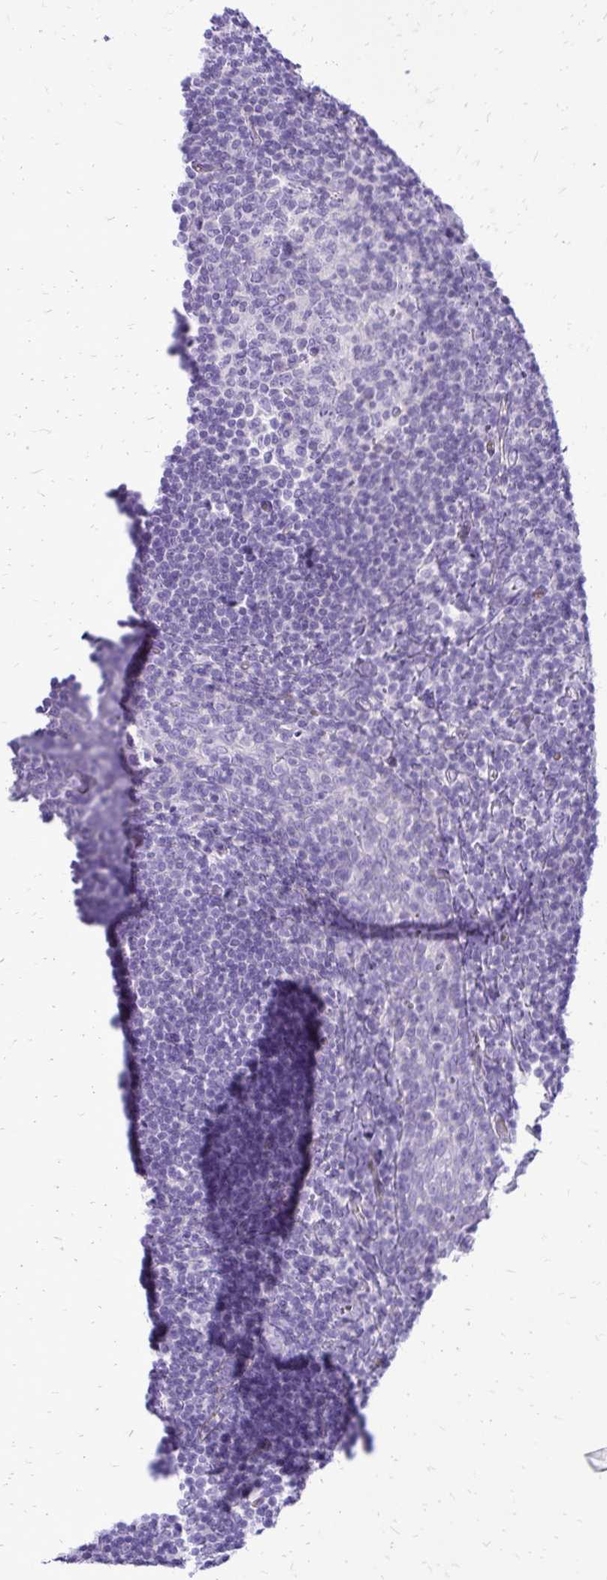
{"staining": {"intensity": "negative", "quantity": "none", "location": "none"}, "tissue": "tonsil", "cell_type": "Germinal center cells", "image_type": "normal", "snomed": [{"axis": "morphology", "description": "Normal tissue, NOS"}, {"axis": "morphology", "description": "Inflammation, NOS"}, {"axis": "topography", "description": "Tonsil"}], "caption": "Histopathology image shows no protein positivity in germinal center cells of unremarkable tonsil. (DAB (3,3'-diaminobenzidine) immunohistochemistry (IHC) visualized using brightfield microscopy, high magnification).", "gene": "PELI3", "patient": {"sex": "female", "age": 31}}